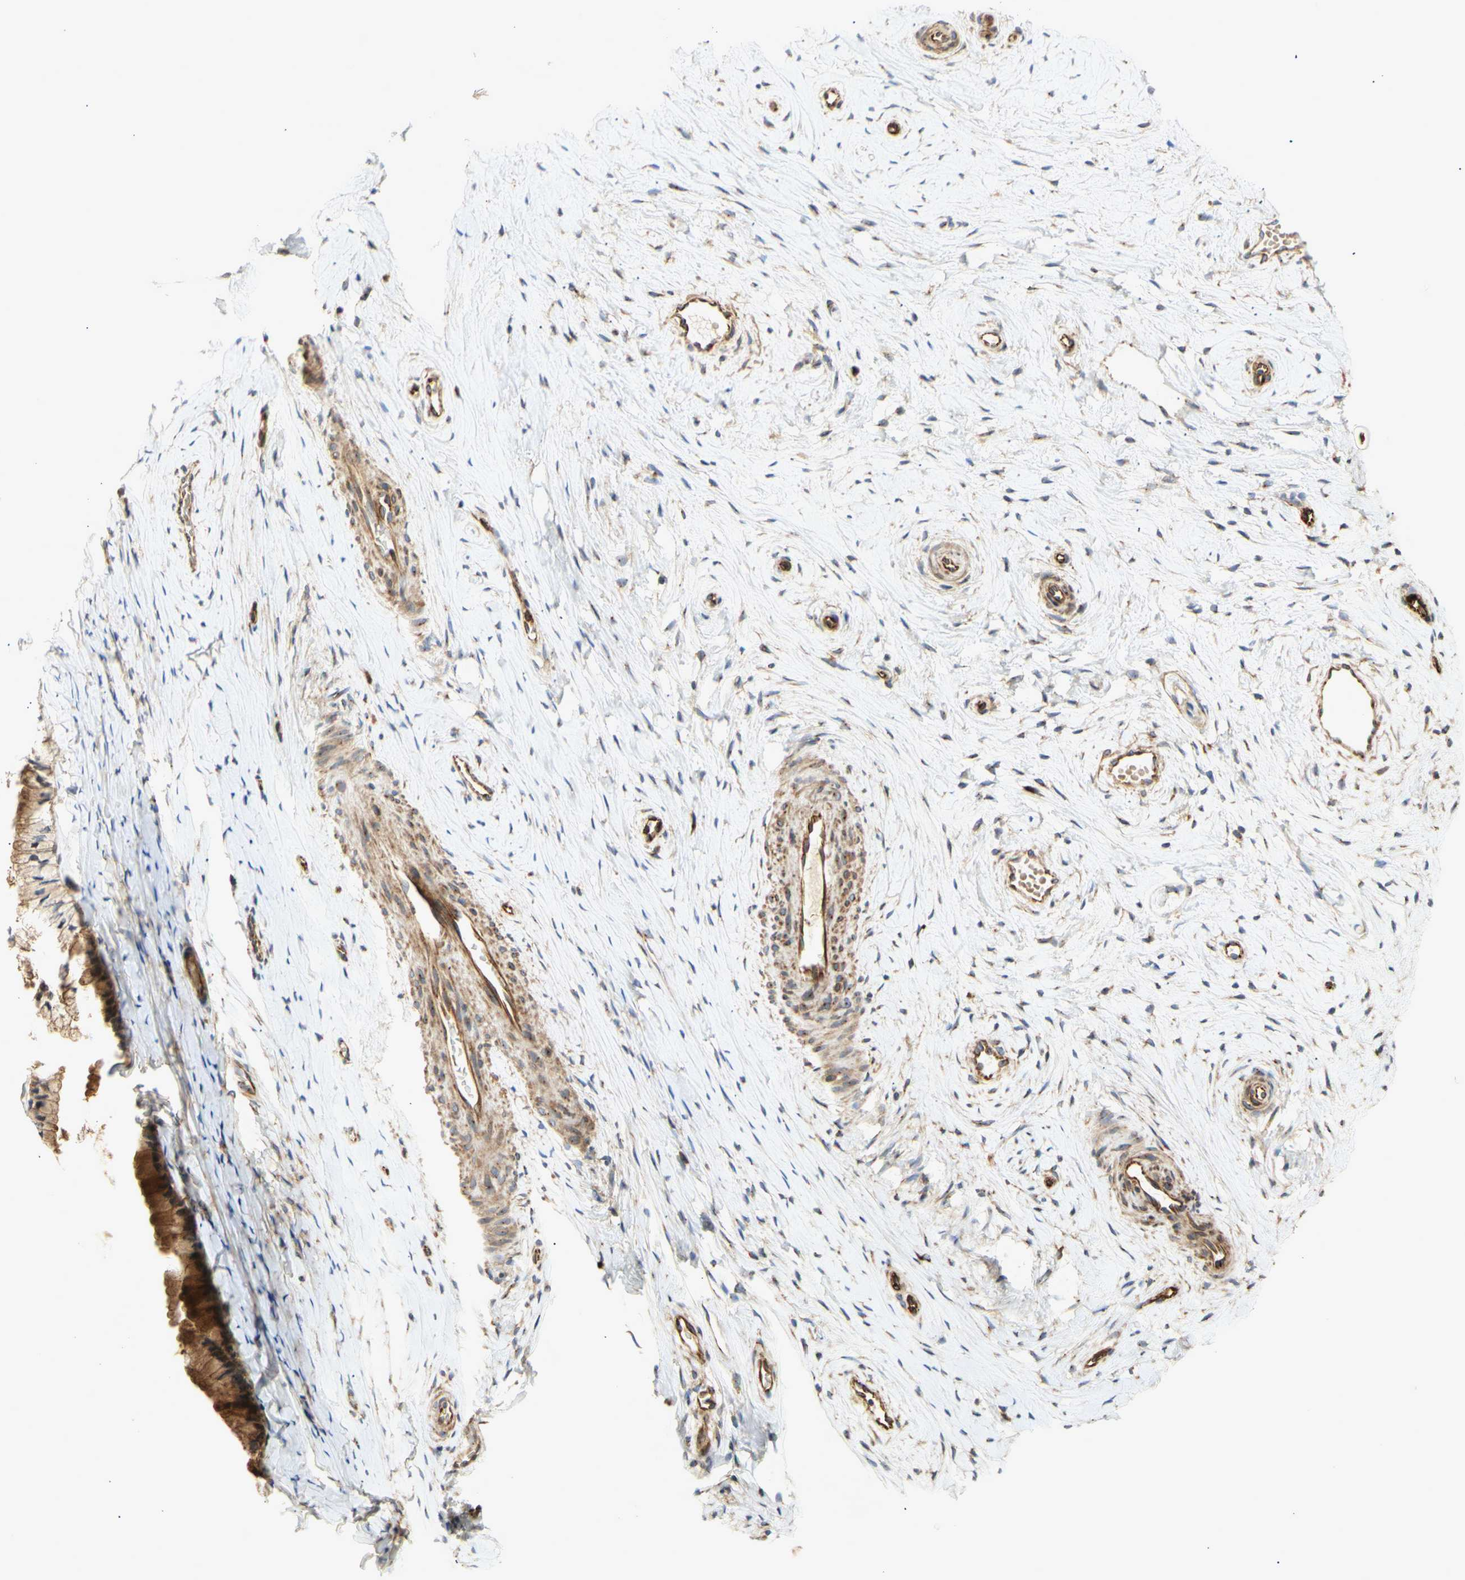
{"staining": {"intensity": "strong", "quantity": ">75%", "location": "cytoplasmic/membranous"}, "tissue": "cervix", "cell_type": "Glandular cells", "image_type": "normal", "snomed": [{"axis": "morphology", "description": "Normal tissue, NOS"}, {"axis": "topography", "description": "Cervix"}], "caption": "The photomicrograph exhibits staining of benign cervix, revealing strong cytoplasmic/membranous protein staining (brown color) within glandular cells.", "gene": "TUBG2", "patient": {"sex": "female", "age": 39}}